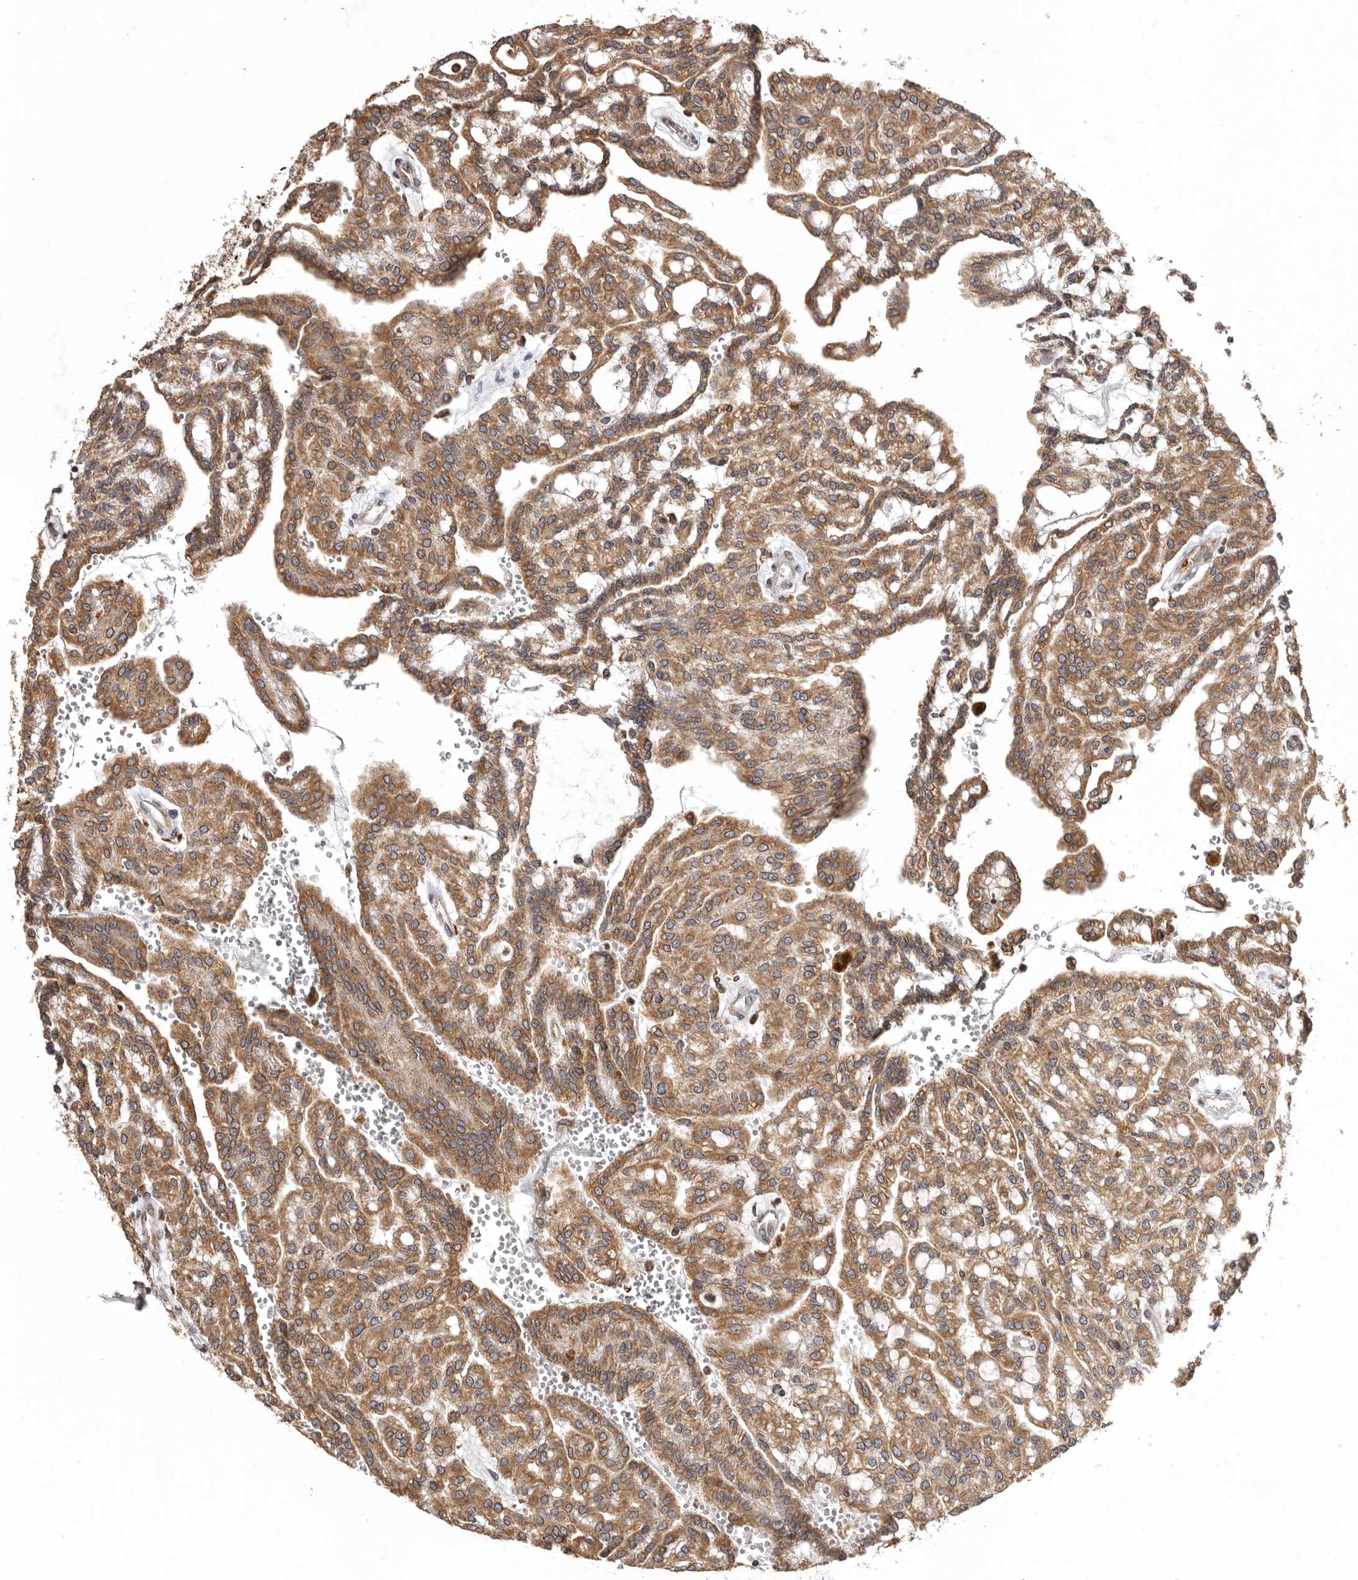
{"staining": {"intensity": "moderate", "quantity": ">75%", "location": "cytoplasmic/membranous"}, "tissue": "renal cancer", "cell_type": "Tumor cells", "image_type": "cancer", "snomed": [{"axis": "morphology", "description": "Adenocarcinoma, NOS"}, {"axis": "topography", "description": "Kidney"}], "caption": "Protein staining reveals moderate cytoplasmic/membranous positivity in approximately >75% of tumor cells in renal adenocarcinoma.", "gene": "INKA2", "patient": {"sex": "male", "age": 63}}